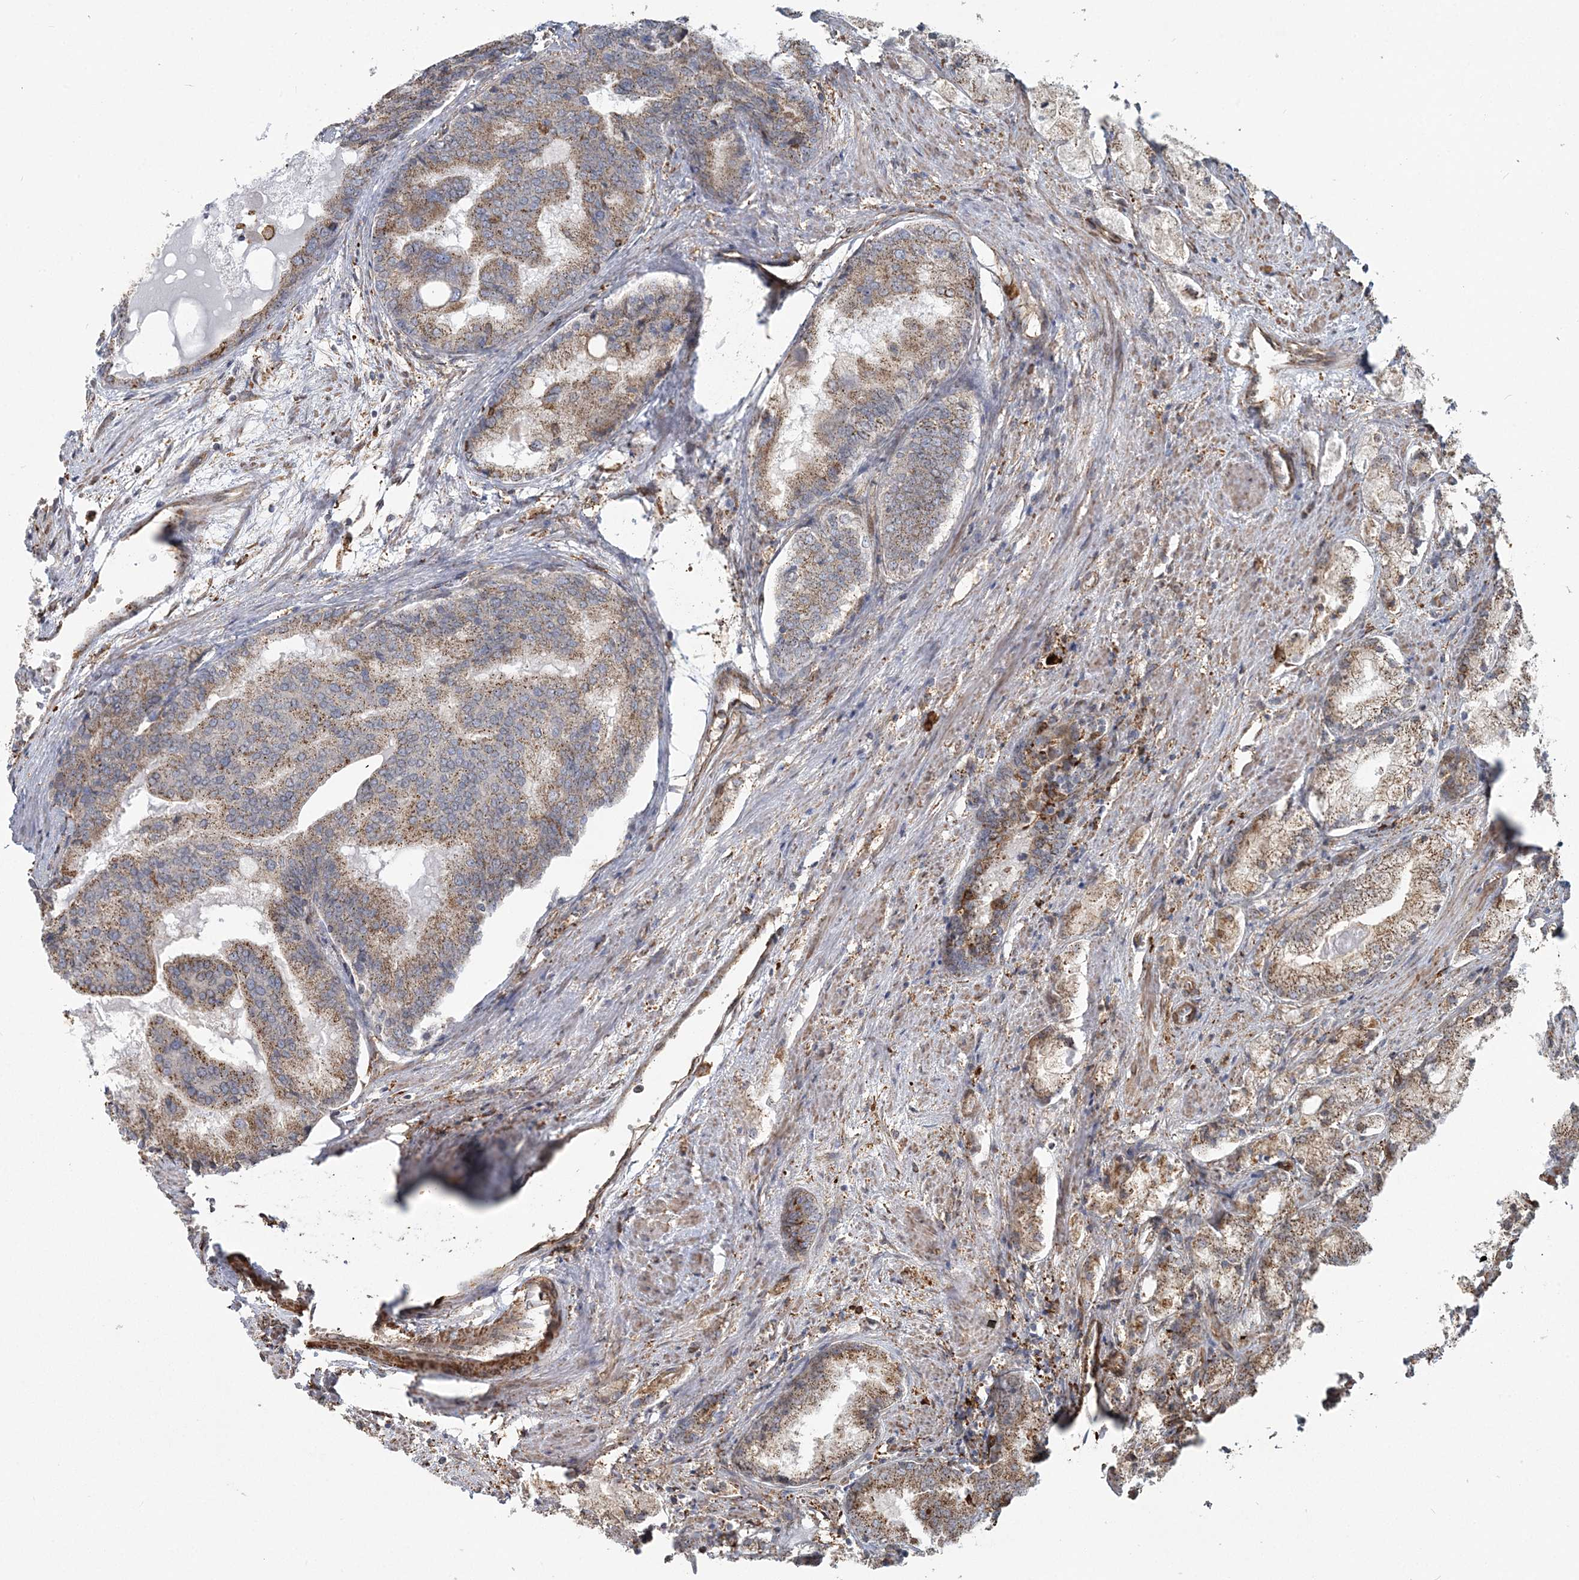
{"staining": {"intensity": "moderate", "quantity": ">75%", "location": "cytoplasmic/membranous"}, "tissue": "prostate cancer", "cell_type": "Tumor cells", "image_type": "cancer", "snomed": [{"axis": "morphology", "description": "Adenocarcinoma, High grade"}, {"axis": "topography", "description": "Prostate"}], "caption": "Tumor cells demonstrate medium levels of moderate cytoplasmic/membranous staining in approximately >75% of cells in high-grade adenocarcinoma (prostate).", "gene": "TRAF3IP2", "patient": {"sex": "male", "age": 50}}